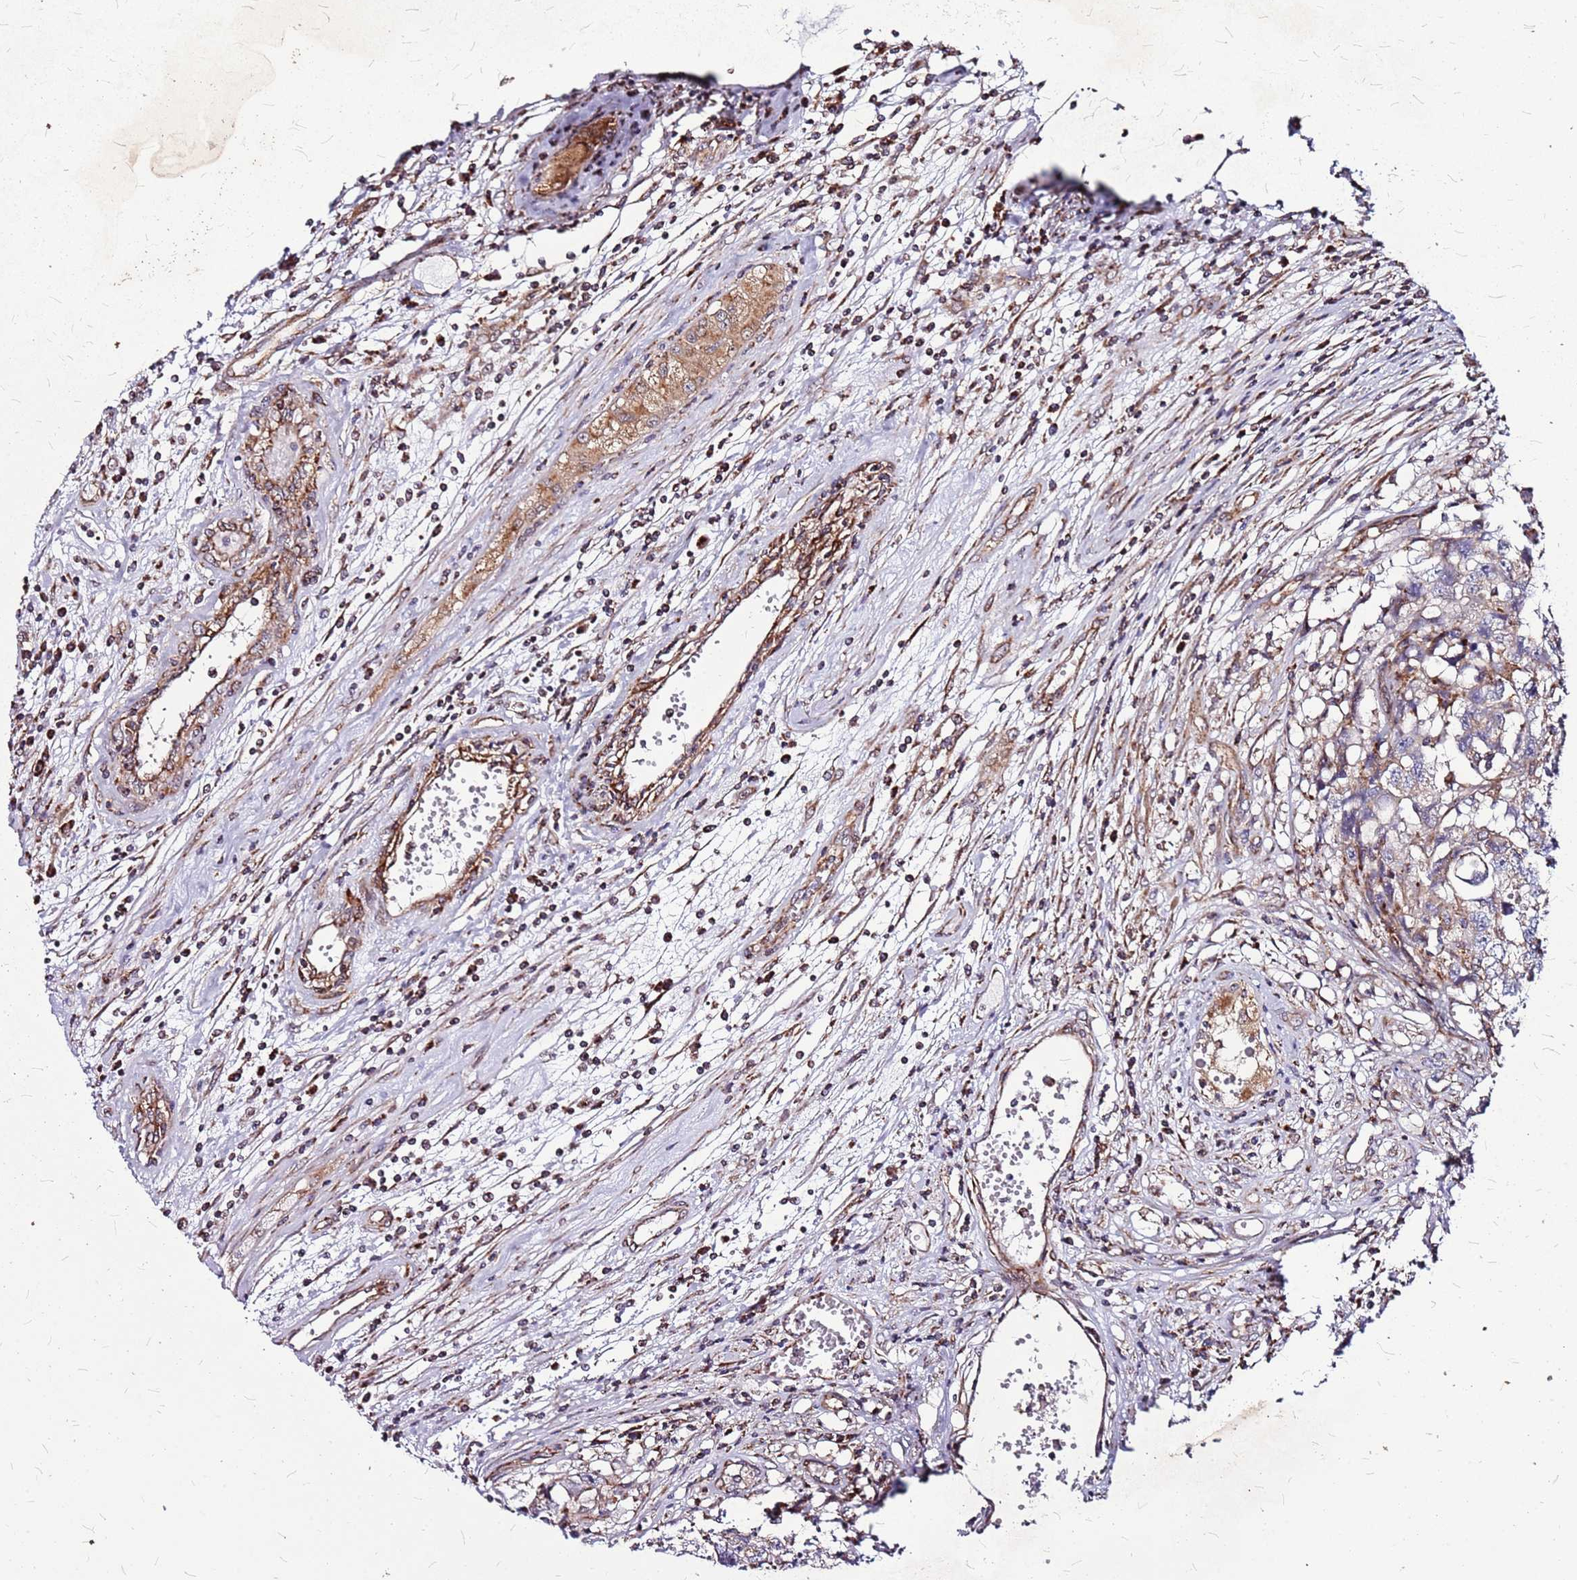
{"staining": {"intensity": "moderate", "quantity": ">75%", "location": "cytoplasmic/membranous"}, "tissue": "testis cancer", "cell_type": "Tumor cells", "image_type": "cancer", "snomed": [{"axis": "morphology", "description": "Seminoma, NOS"}, {"axis": "morphology", "description": "Carcinoma, Embryonal, NOS"}, {"axis": "topography", "description": "Testis"}], "caption": "Seminoma (testis) stained with a brown dye exhibits moderate cytoplasmic/membranous positive positivity in about >75% of tumor cells.", "gene": "OR51T1", "patient": {"sex": "male", "age": 43}}